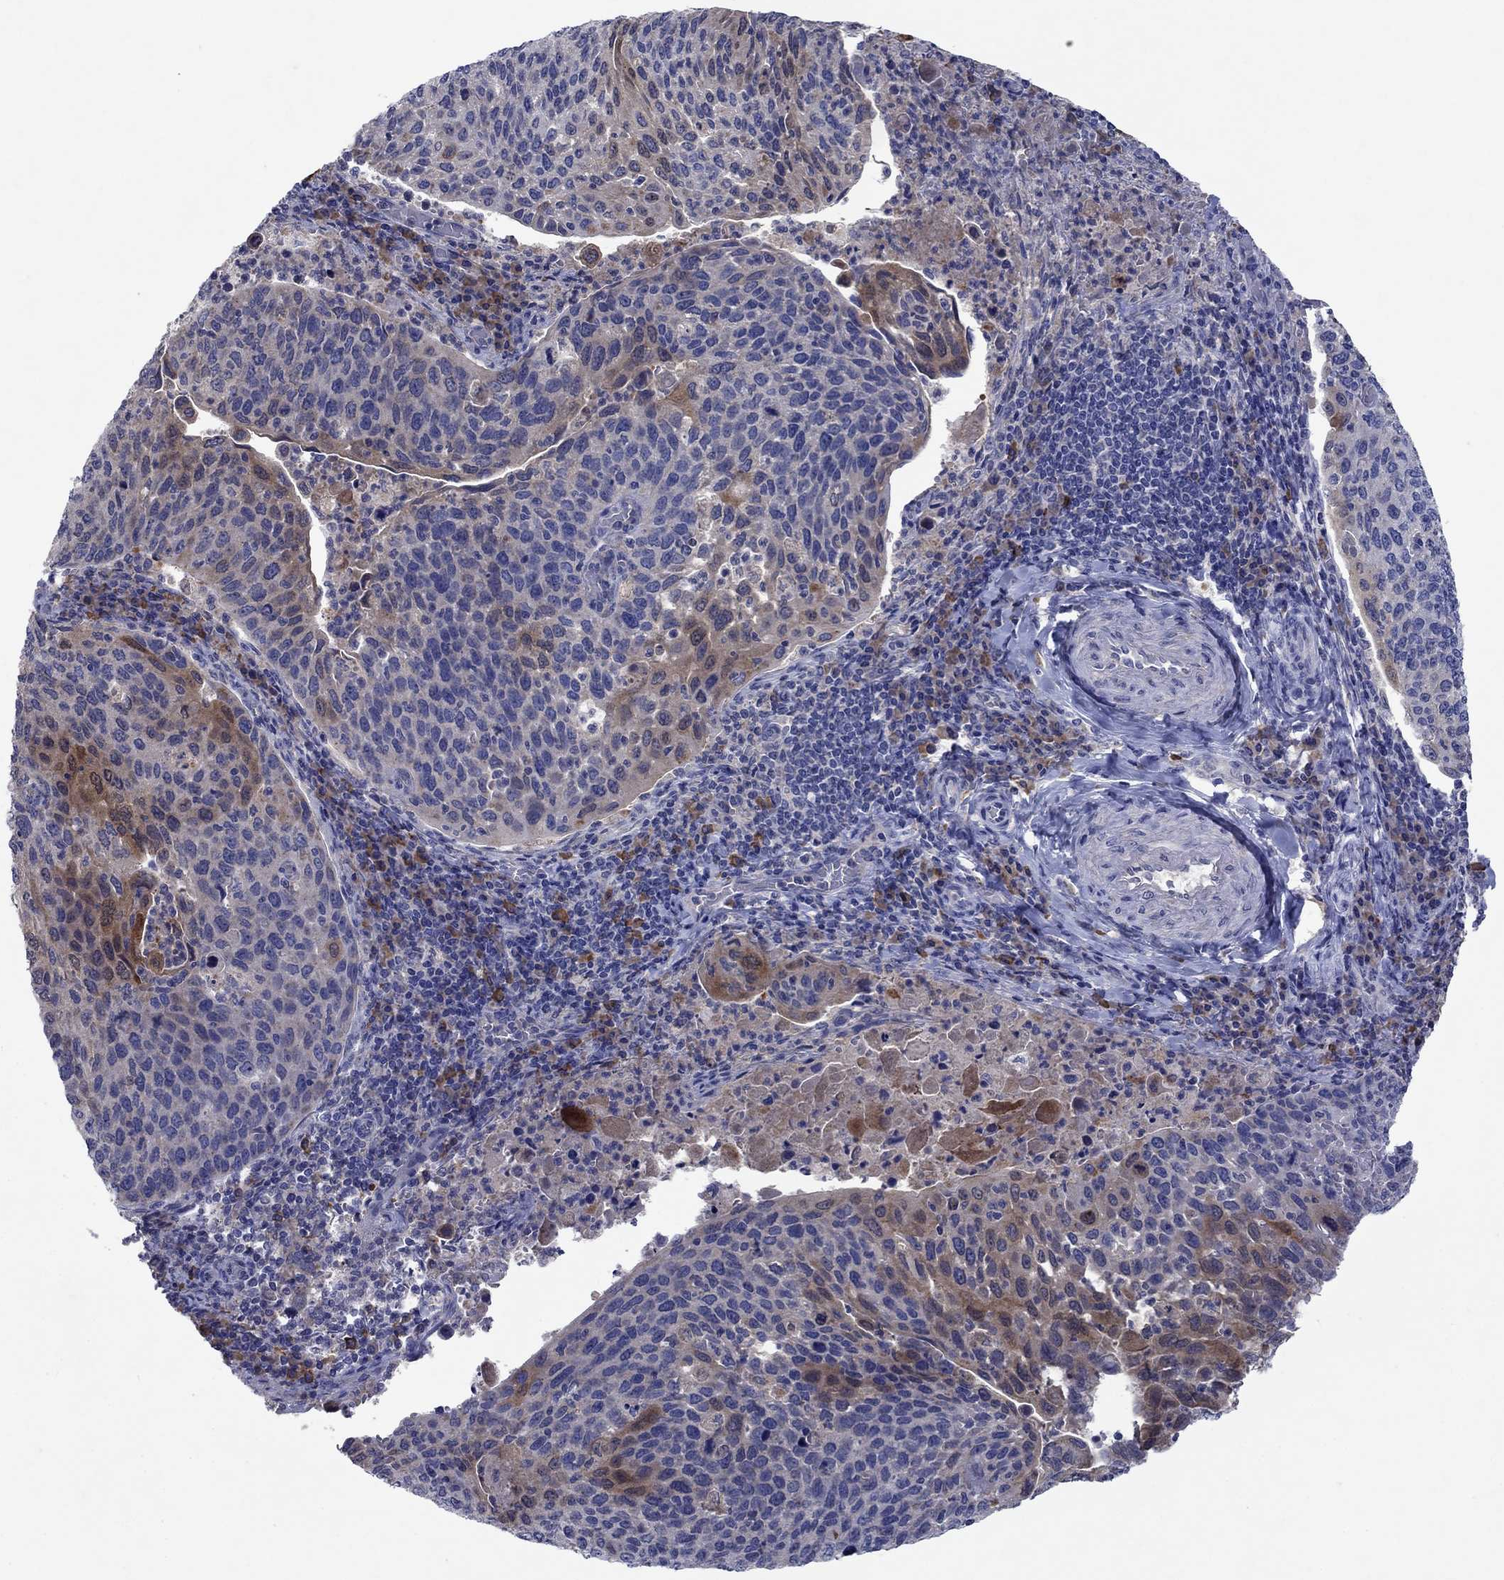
{"staining": {"intensity": "weak", "quantity": "<25%", "location": "cytoplasmic/membranous"}, "tissue": "cervical cancer", "cell_type": "Tumor cells", "image_type": "cancer", "snomed": [{"axis": "morphology", "description": "Squamous cell carcinoma, NOS"}, {"axis": "topography", "description": "Cervix"}], "caption": "Cervical cancer was stained to show a protein in brown. There is no significant expression in tumor cells.", "gene": "SULT2B1", "patient": {"sex": "female", "age": 54}}